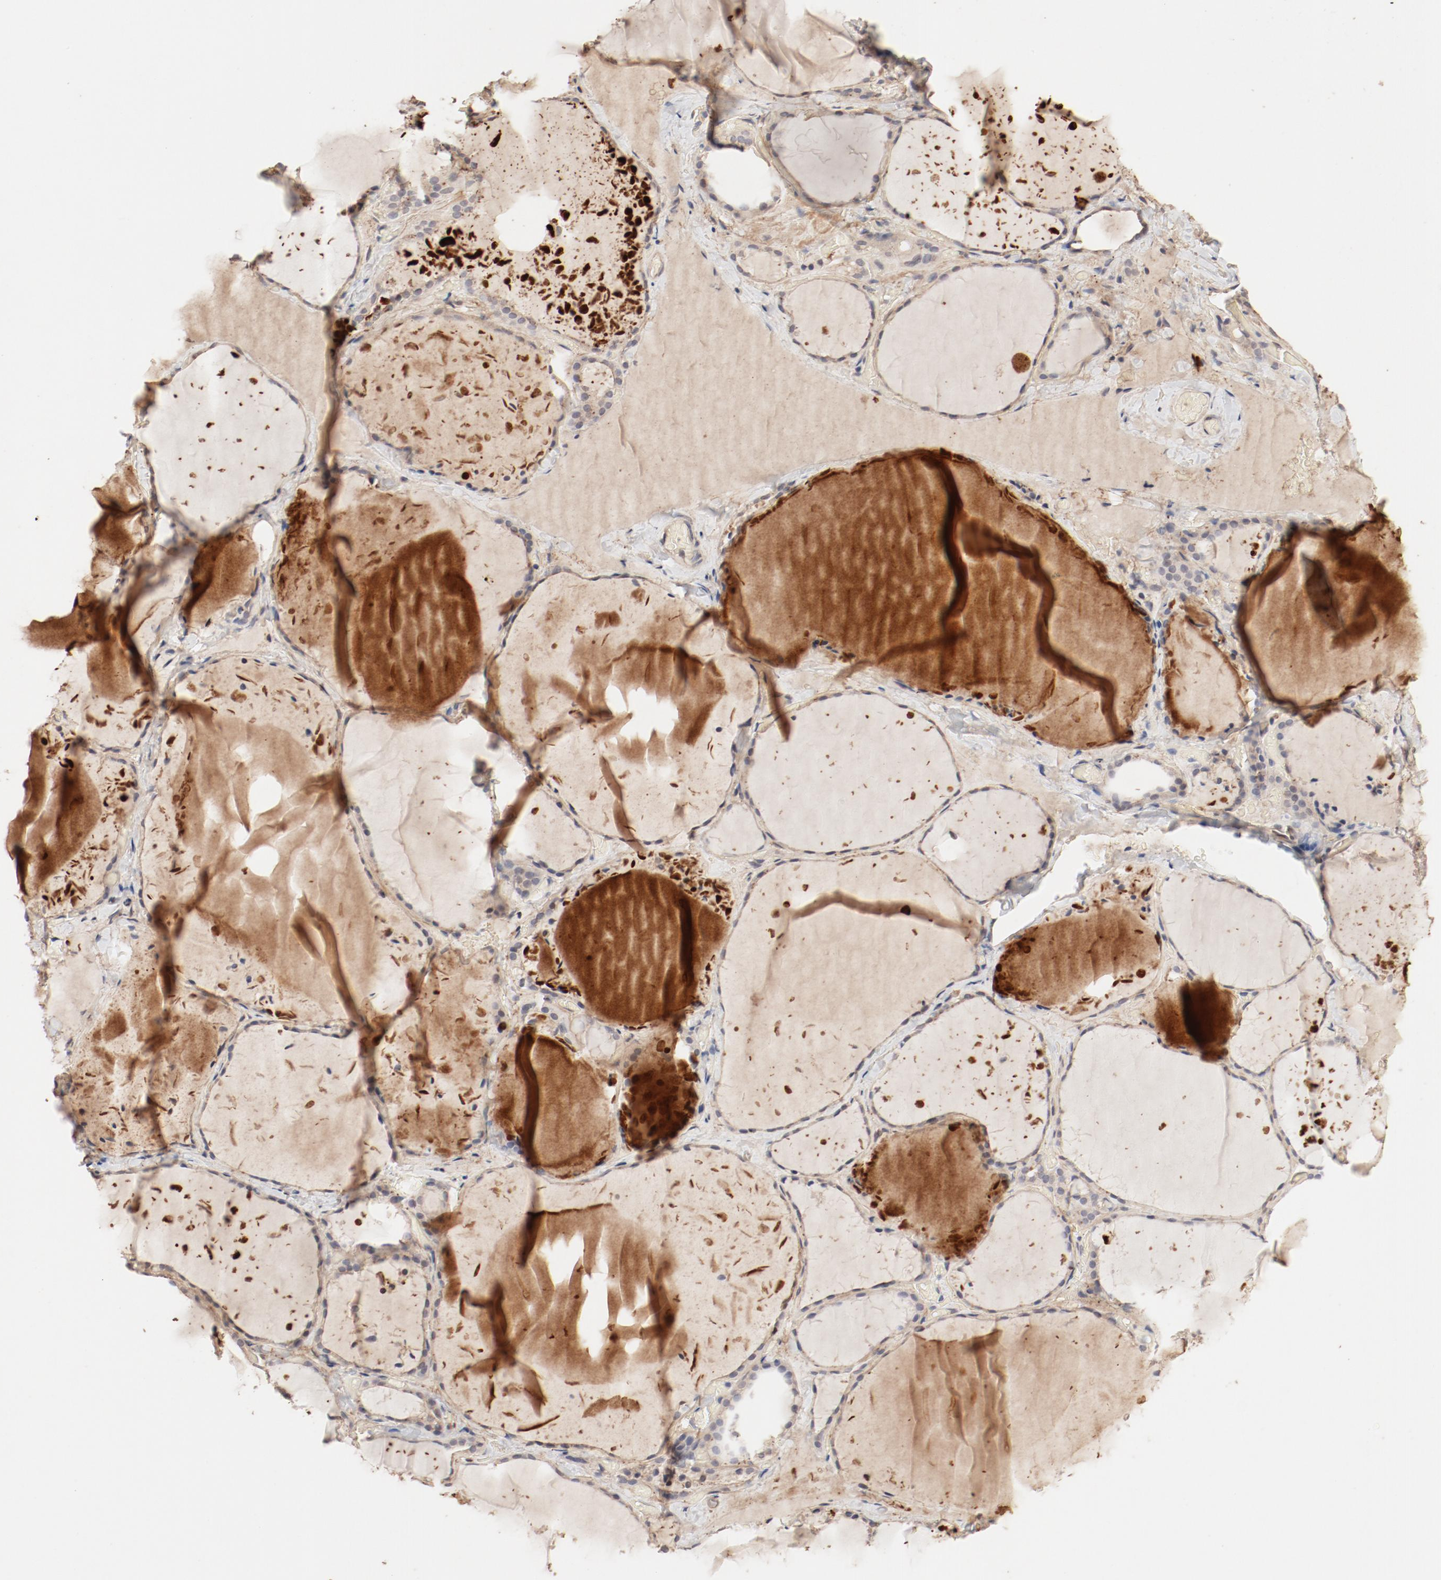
{"staining": {"intensity": "weak", "quantity": ">75%", "location": "cytoplasmic/membranous"}, "tissue": "thyroid gland", "cell_type": "Glandular cells", "image_type": "normal", "snomed": [{"axis": "morphology", "description": "Normal tissue, NOS"}, {"axis": "topography", "description": "Thyroid gland"}], "caption": "High-magnification brightfield microscopy of unremarkable thyroid gland stained with DAB (3,3'-diaminobenzidine) (brown) and counterstained with hematoxylin (blue). glandular cells exhibit weak cytoplasmic/membranous positivity is seen in about>75% of cells.", "gene": "IL3RA", "patient": {"sex": "female", "age": 22}}